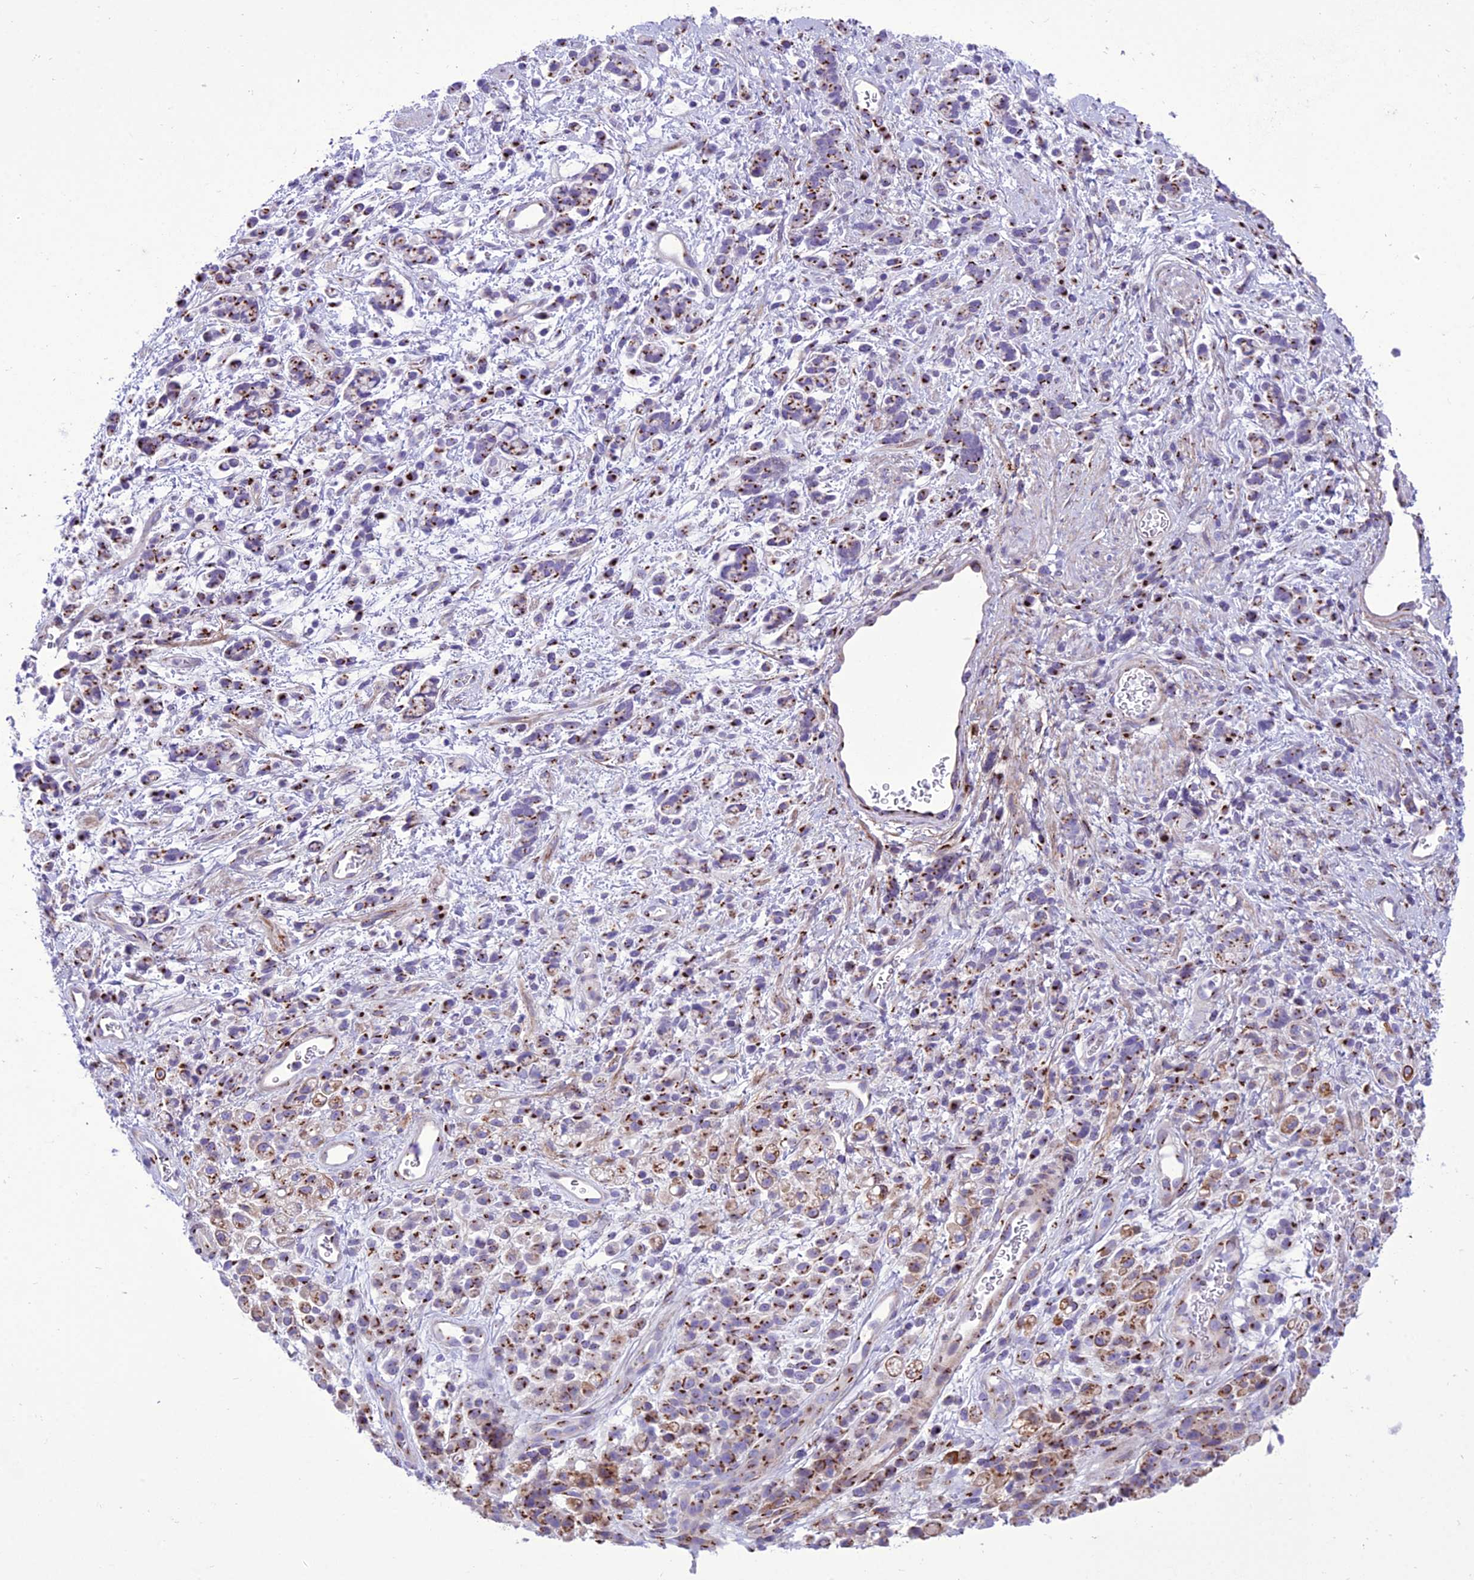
{"staining": {"intensity": "strong", "quantity": ">75%", "location": "cytoplasmic/membranous"}, "tissue": "stomach cancer", "cell_type": "Tumor cells", "image_type": "cancer", "snomed": [{"axis": "morphology", "description": "Adenocarcinoma, NOS"}, {"axis": "topography", "description": "Stomach"}], "caption": "Stomach adenocarcinoma tissue demonstrates strong cytoplasmic/membranous expression in approximately >75% of tumor cells, visualized by immunohistochemistry.", "gene": "GOLM2", "patient": {"sex": "female", "age": 60}}